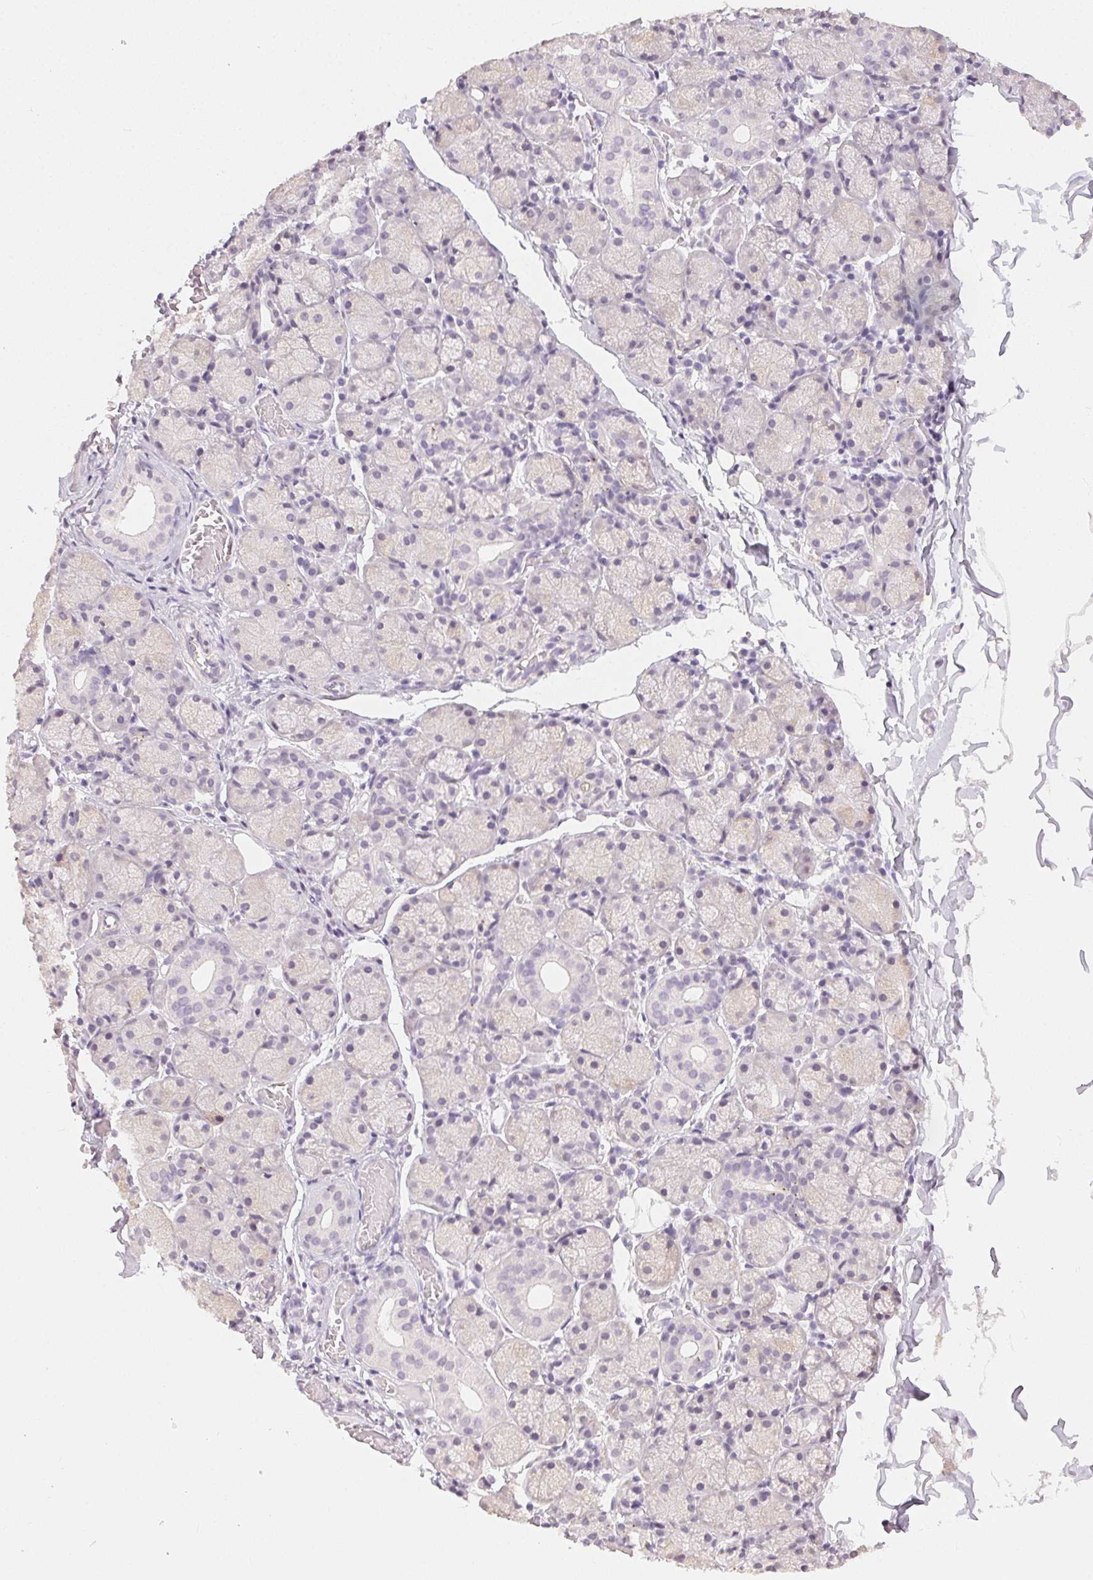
{"staining": {"intensity": "weak", "quantity": "<25%", "location": "cytoplasmic/membranous"}, "tissue": "salivary gland", "cell_type": "Glandular cells", "image_type": "normal", "snomed": [{"axis": "morphology", "description": "Normal tissue, NOS"}, {"axis": "topography", "description": "Salivary gland"}, {"axis": "topography", "description": "Peripheral nerve tissue"}], "caption": "DAB (3,3'-diaminobenzidine) immunohistochemical staining of benign human salivary gland reveals no significant positivity in glandular cells.", "gene": "TMEM174", "patient": {"sex": "female", "age": 24}}